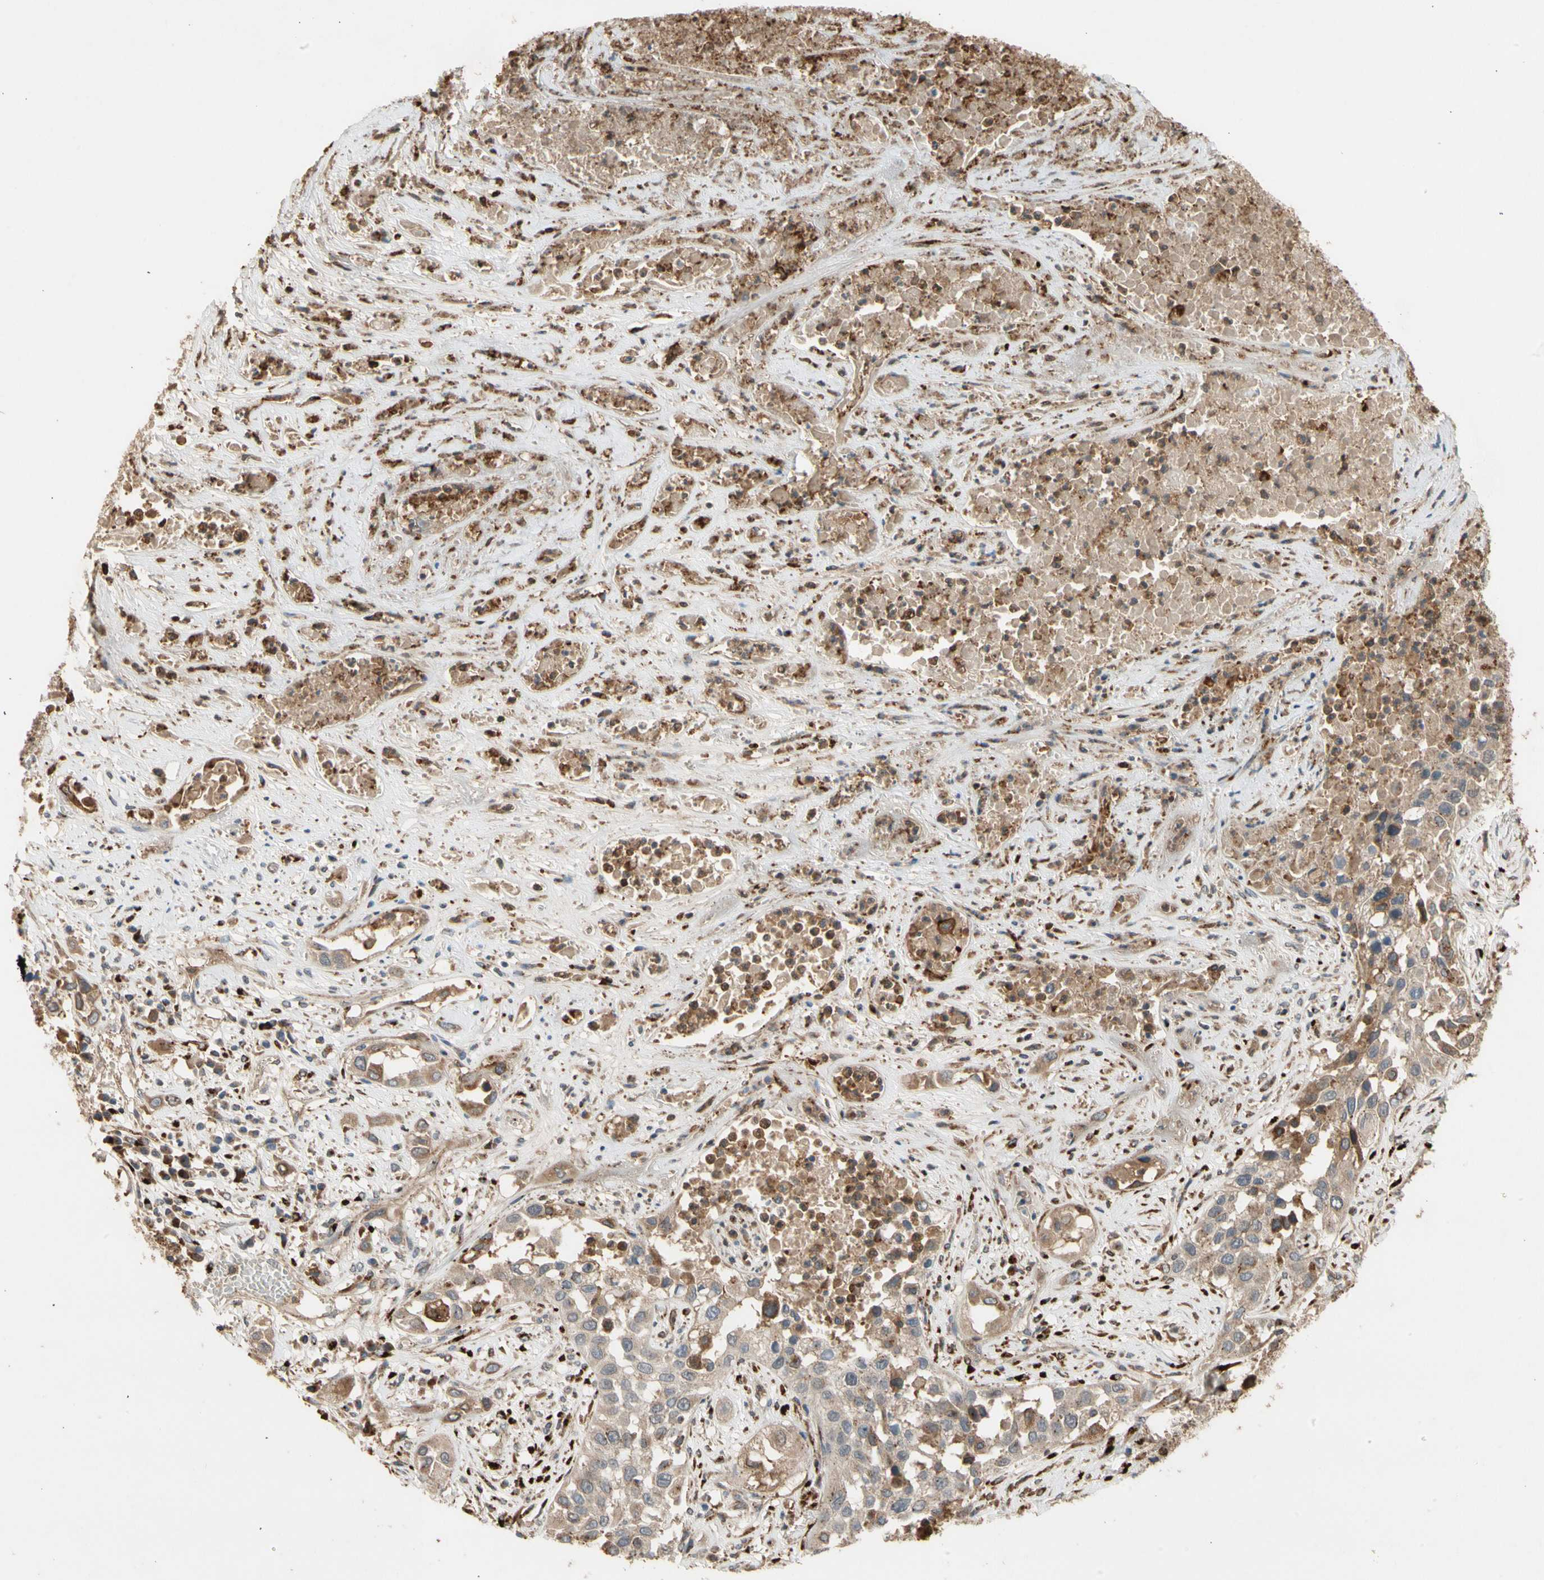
{"staining": {"intensity": "weak", "quantity": ">75%", "location": "cytoplasmic/membranous"}, "tissue": "lung cancer", "cell_type": "Tumor cells", "image_type": "cancer", "snomed": [{"axis": "morphology", "description": "Squamous cell carcinoma, NOS"}, {"axis": "topography", "description": "Lung"}], "caption": "About >75% of tumor cells in human lung cancer exhibit weak cytoplasmic/membranous protein positivity as visualized by brown immunohistochemical staining.", "gene": "GALNT5", "patient": {"sex": "male", "age": 71}}